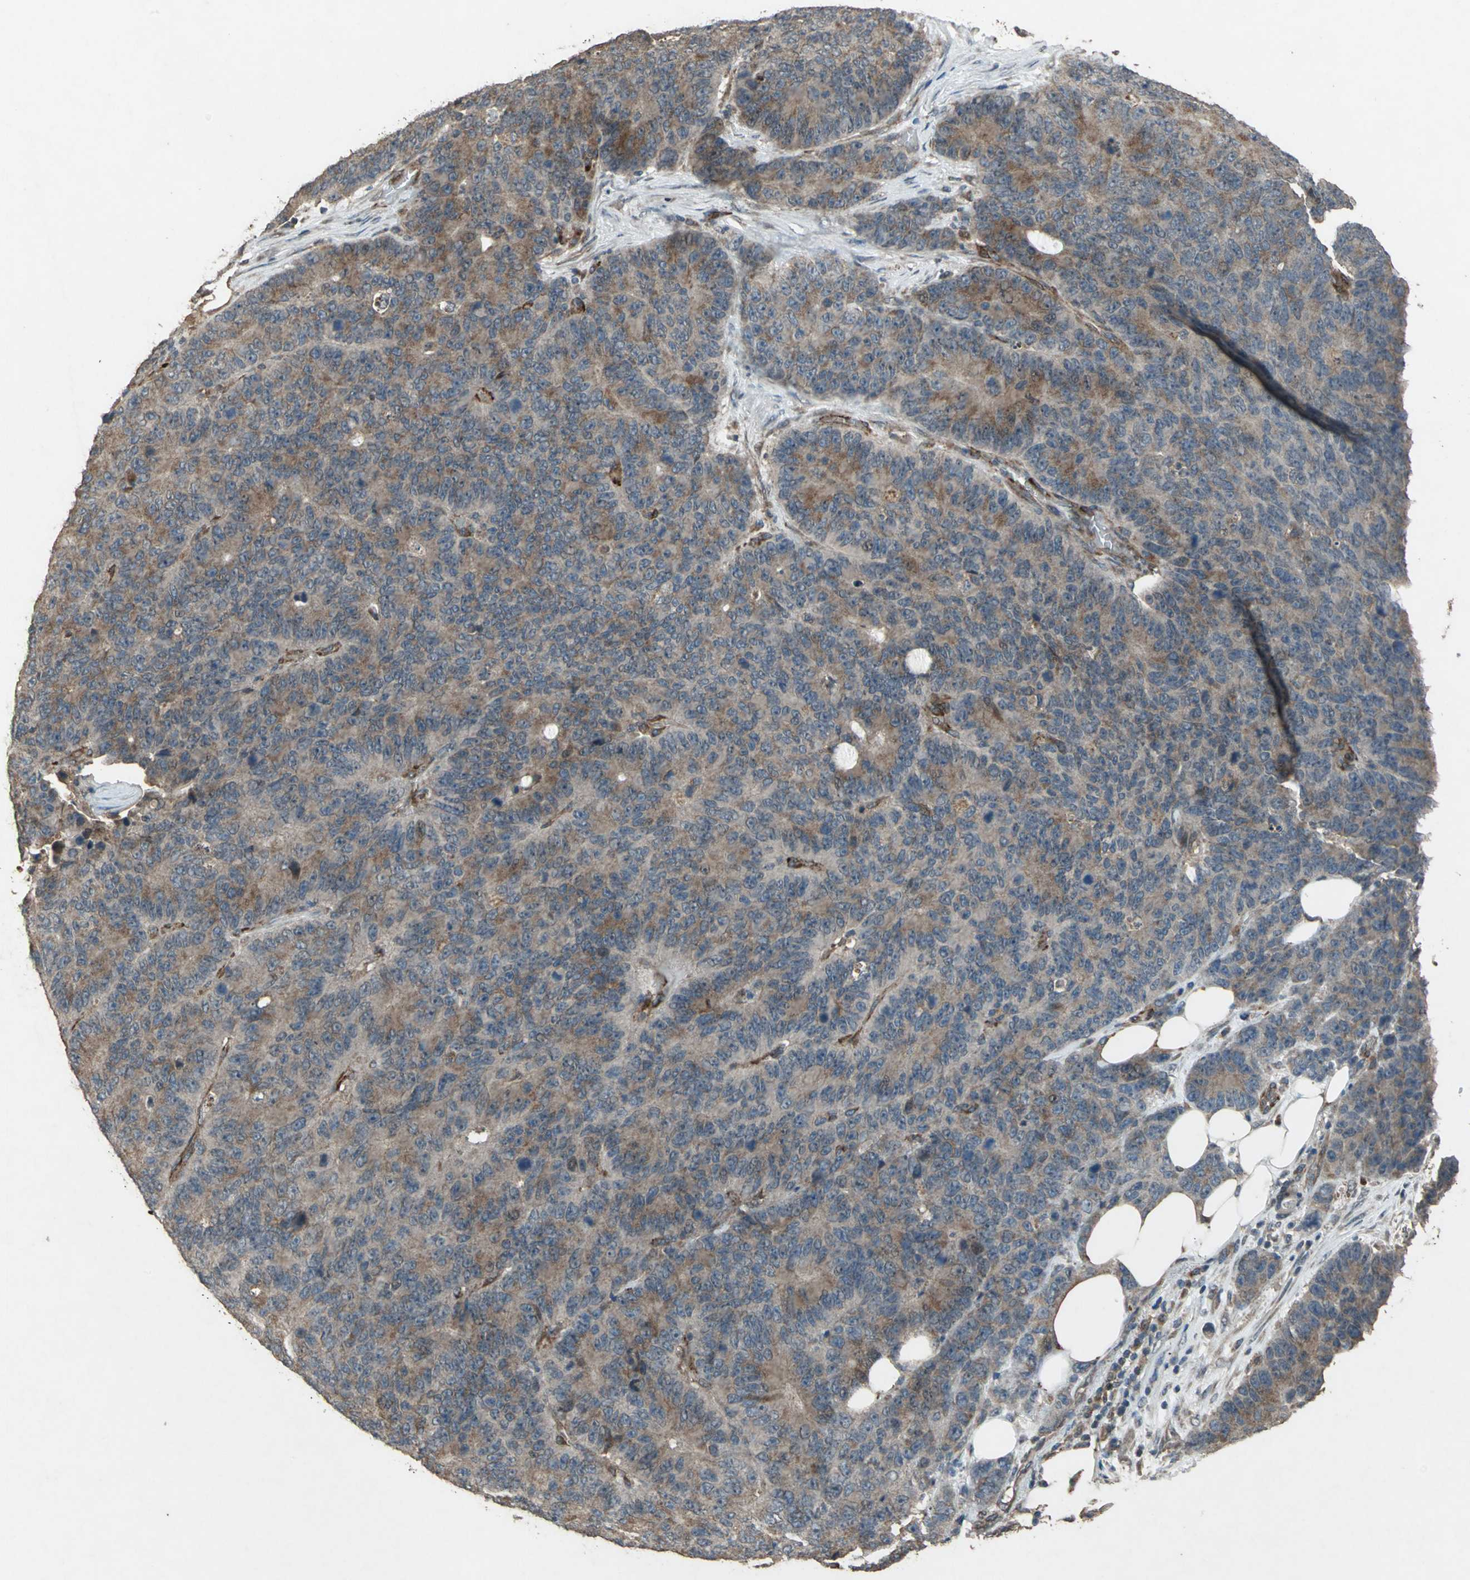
{"staining": {"intensity": "moderate", "quantity": ">75%", "location": "cytoplasmic/membranous"}, "tissue": "colorectal cancer", "cell_type": "Tumor cells", "image_type": "cancer", "snomed": [{"axis": "morphology", "description": "Adenocarcinoma, NOS"}, {"axis": "topography", "description": "Colon"}], "caption": "Moderate cytoplasmic/membranous positivity is identified in approximately >75% of tumor cells in colorectal cancer (adenocarcinoma). (DAB = brown stain, brightfield microscopy at high magnification).", "gene": "SEPTIN4", "patient": {"sex": "female", "age": 86}}